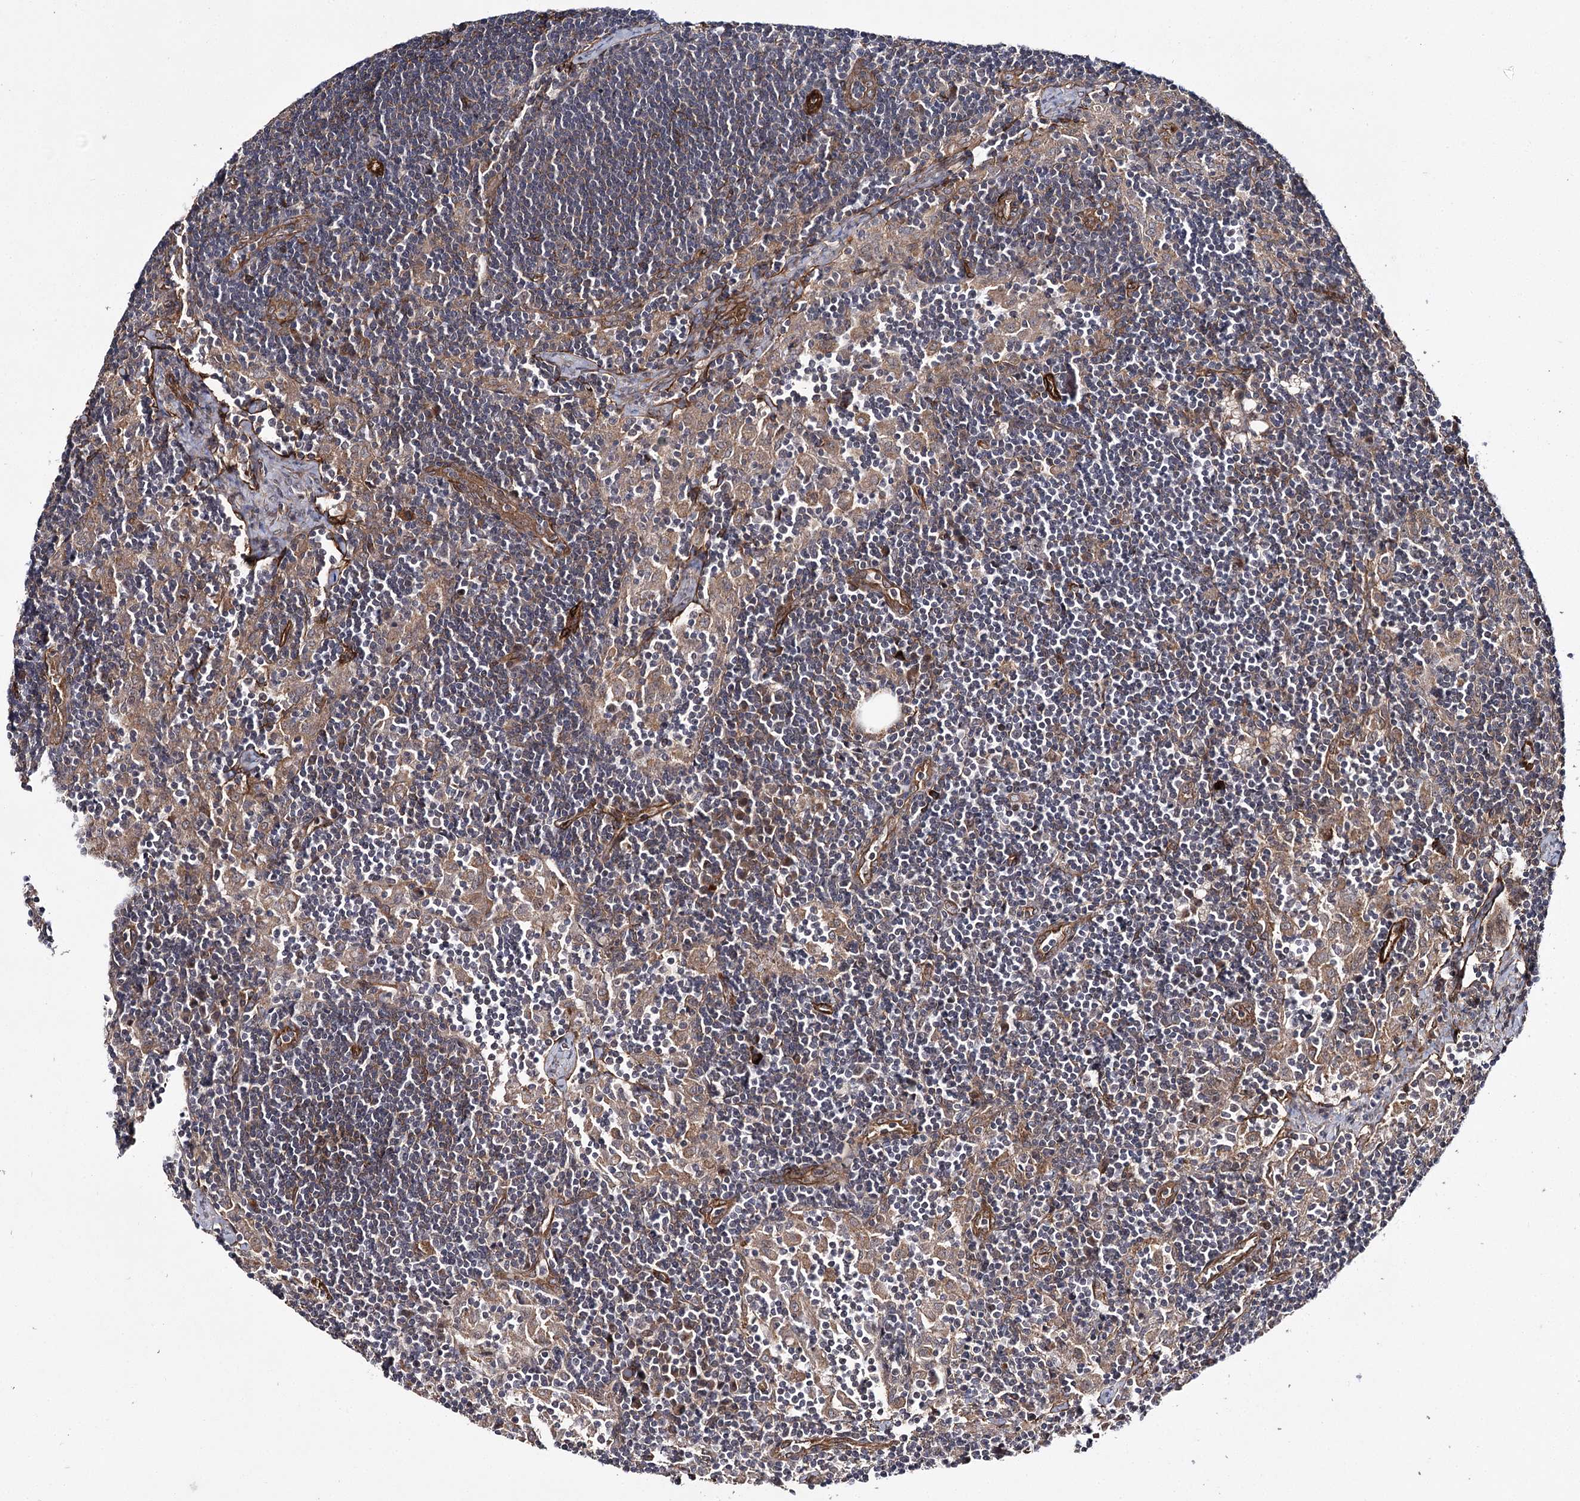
{"staining": {"intensity": "strong", "quantity": "25%-75%", "location": "cytoplasmic/membranous"}, "tissue": "lymph node", "cell_type": "Germinal center cells", "image_type": "normal", "snomed": [{"axis": "morphology", "description": "Normal tissue, NOS"}, {"axis": "topography", "description": "Lymph node"}], "caption": "High-power microscopy captured an IHC micrograph of benign lymph node, revealing strong cytoplasmic/membranous staining in approximately 25%-75% of germinal center cells. The staining was performed using DAB (3,3'-diaminobenzidine), with brown indicating positive protein expression. Nuclei are stained blue with hematoxylin.", "gene": "MYO1C", "patient": {"sex": "male", "age": 24}}